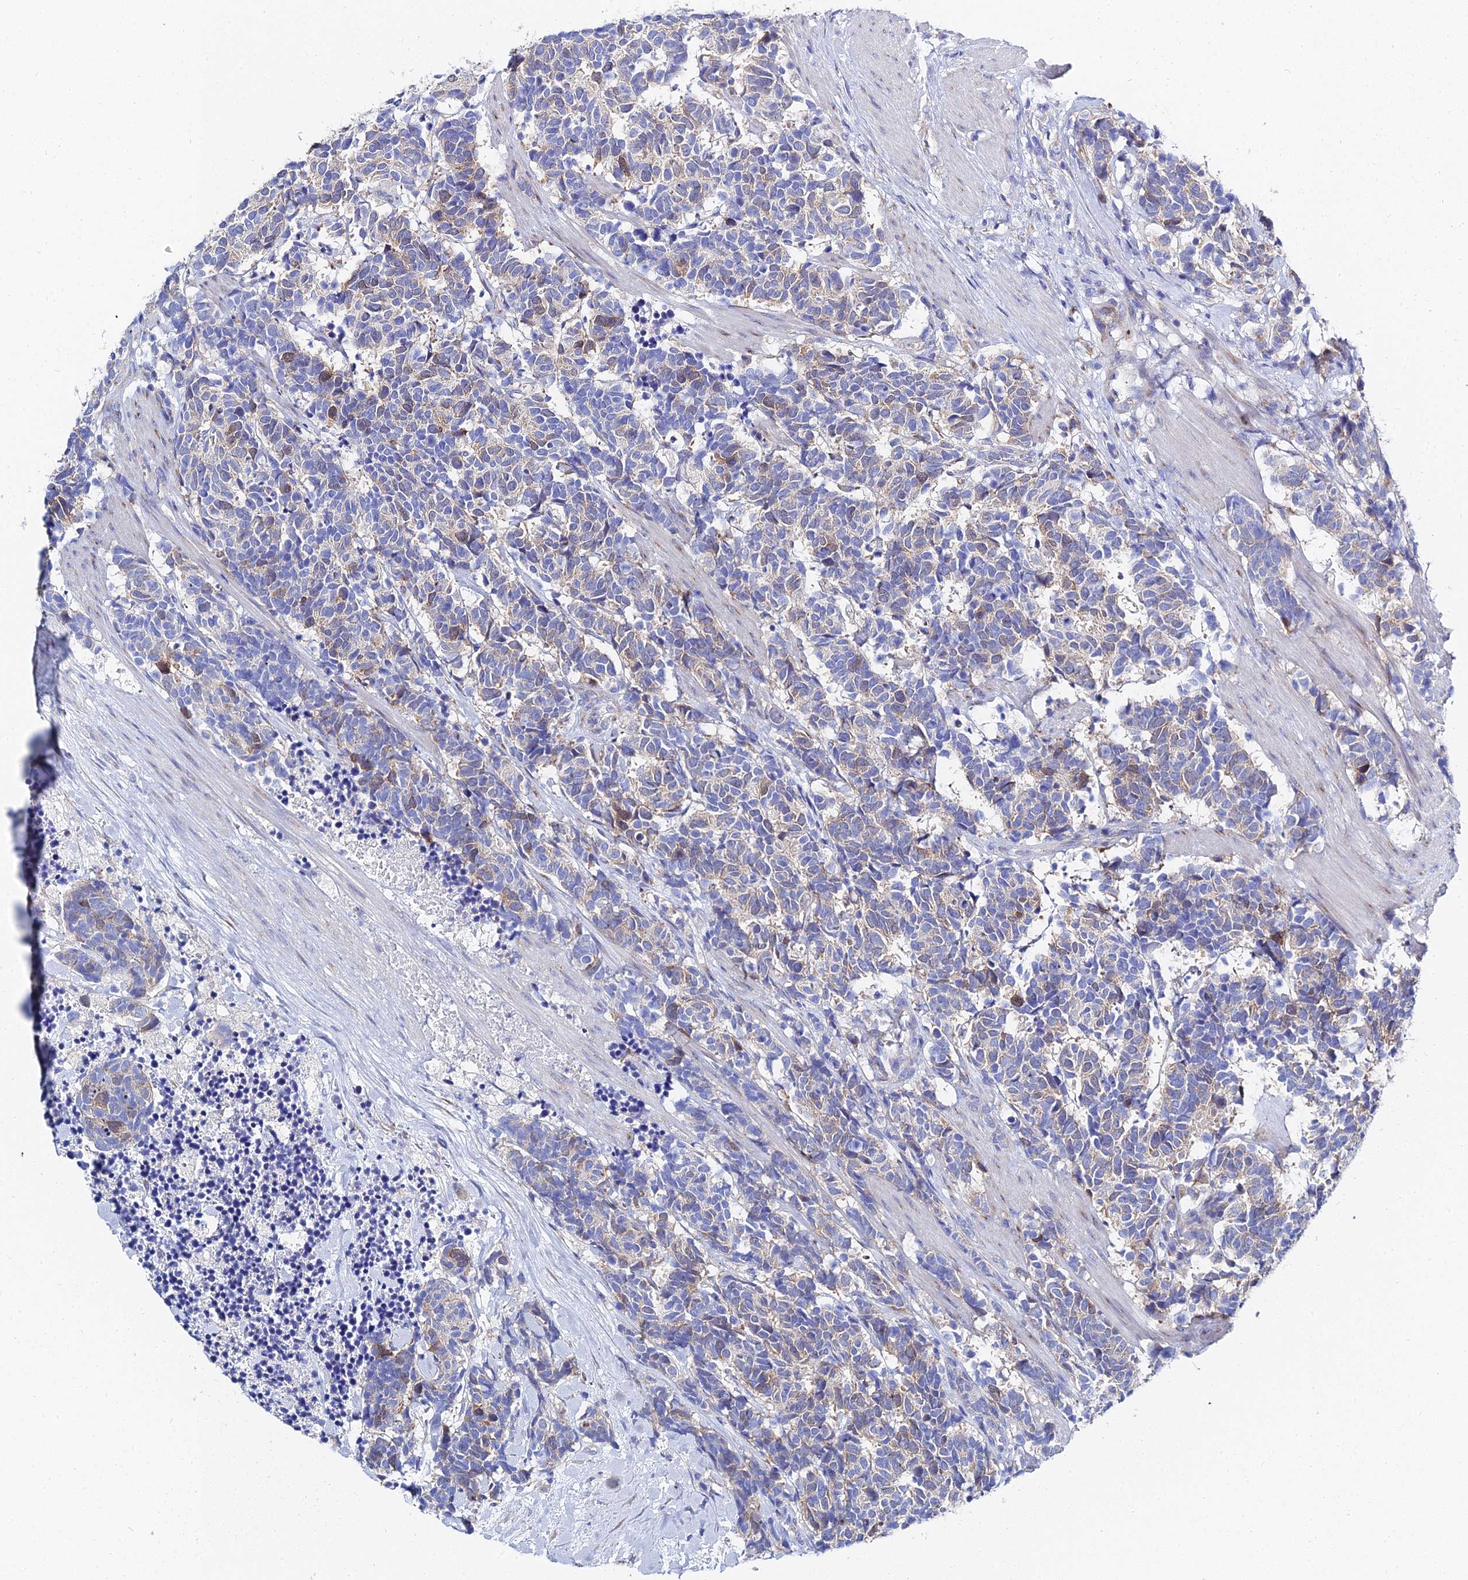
{"staining": {"intensity": "weak", "quantity": "<25%", "location": "cytoplasmic/membranous"}, "tissue": "carcinoid", "cell_type": "Tumor cells", "image_type": "cancer", "snomed": [{"axis": "morphology", "description": "Carcinoma, NOS"}, {"axis": "morphology", "description": "Carcinoid, malignant, NOS"}, {"axis": "topography", "description": "Prostate"}], "caption": "Immunohistochemistry of human carcinoid displays no positivity in tumor cells. The staining was performed using DAB to visualize the protein expression in brown, while the nuclei were stained in blue with hematoxylin (Magnification: 20x).", "gene": "PTTG1", "patient": {"sex": "male", "age": 57}}